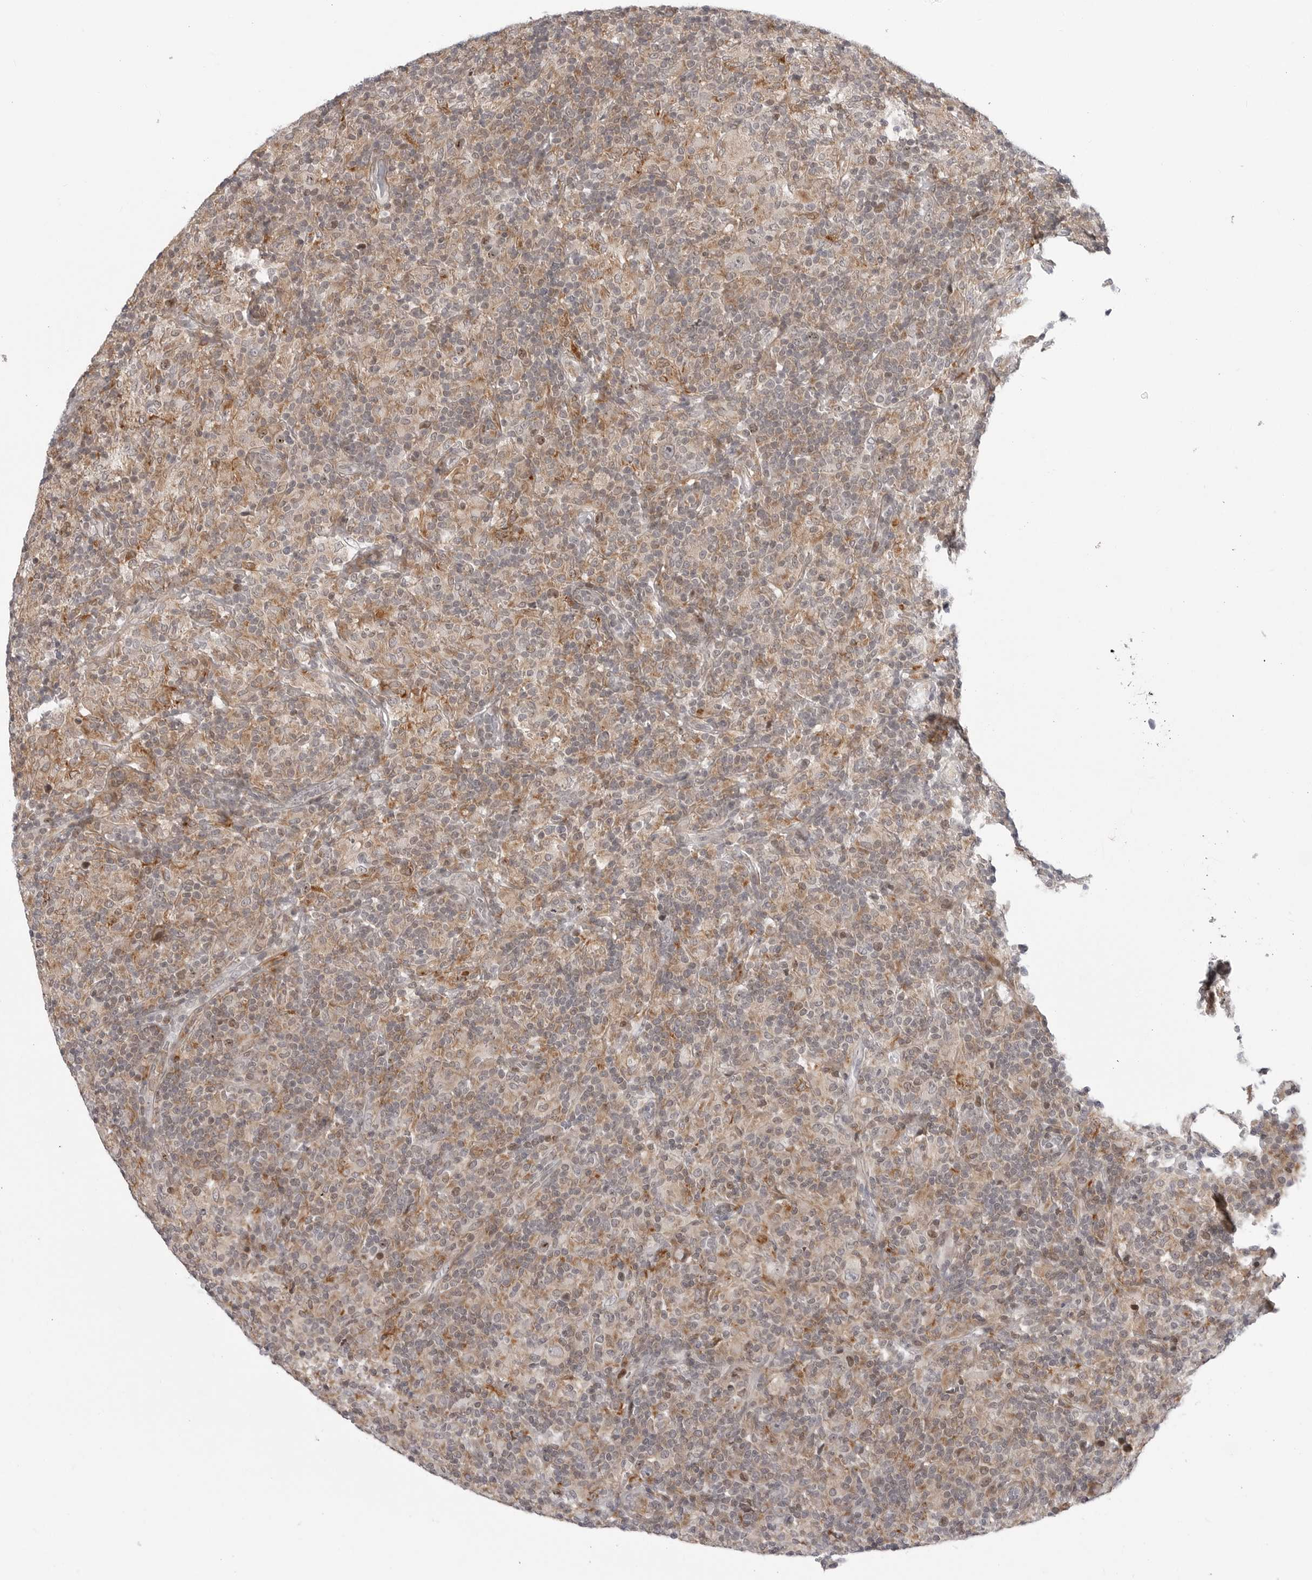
{"staining": {"intensity": "negative", "quantity": "none", "location": "none"}, "tissue": "lymphoma", "cell_type": "Tumor cells", "image_type": "cancer", "snomed": [{"axis": "morphology", "description": "Hodgkin's disease, NOS"}, {"axis": "topography", "description": "Lymph node"}], "caption": "Tumor cells show no significant protein positivity in lymphoma.", "gene": "FAM135B", "patient": {"sex": "male", "age": 70}}